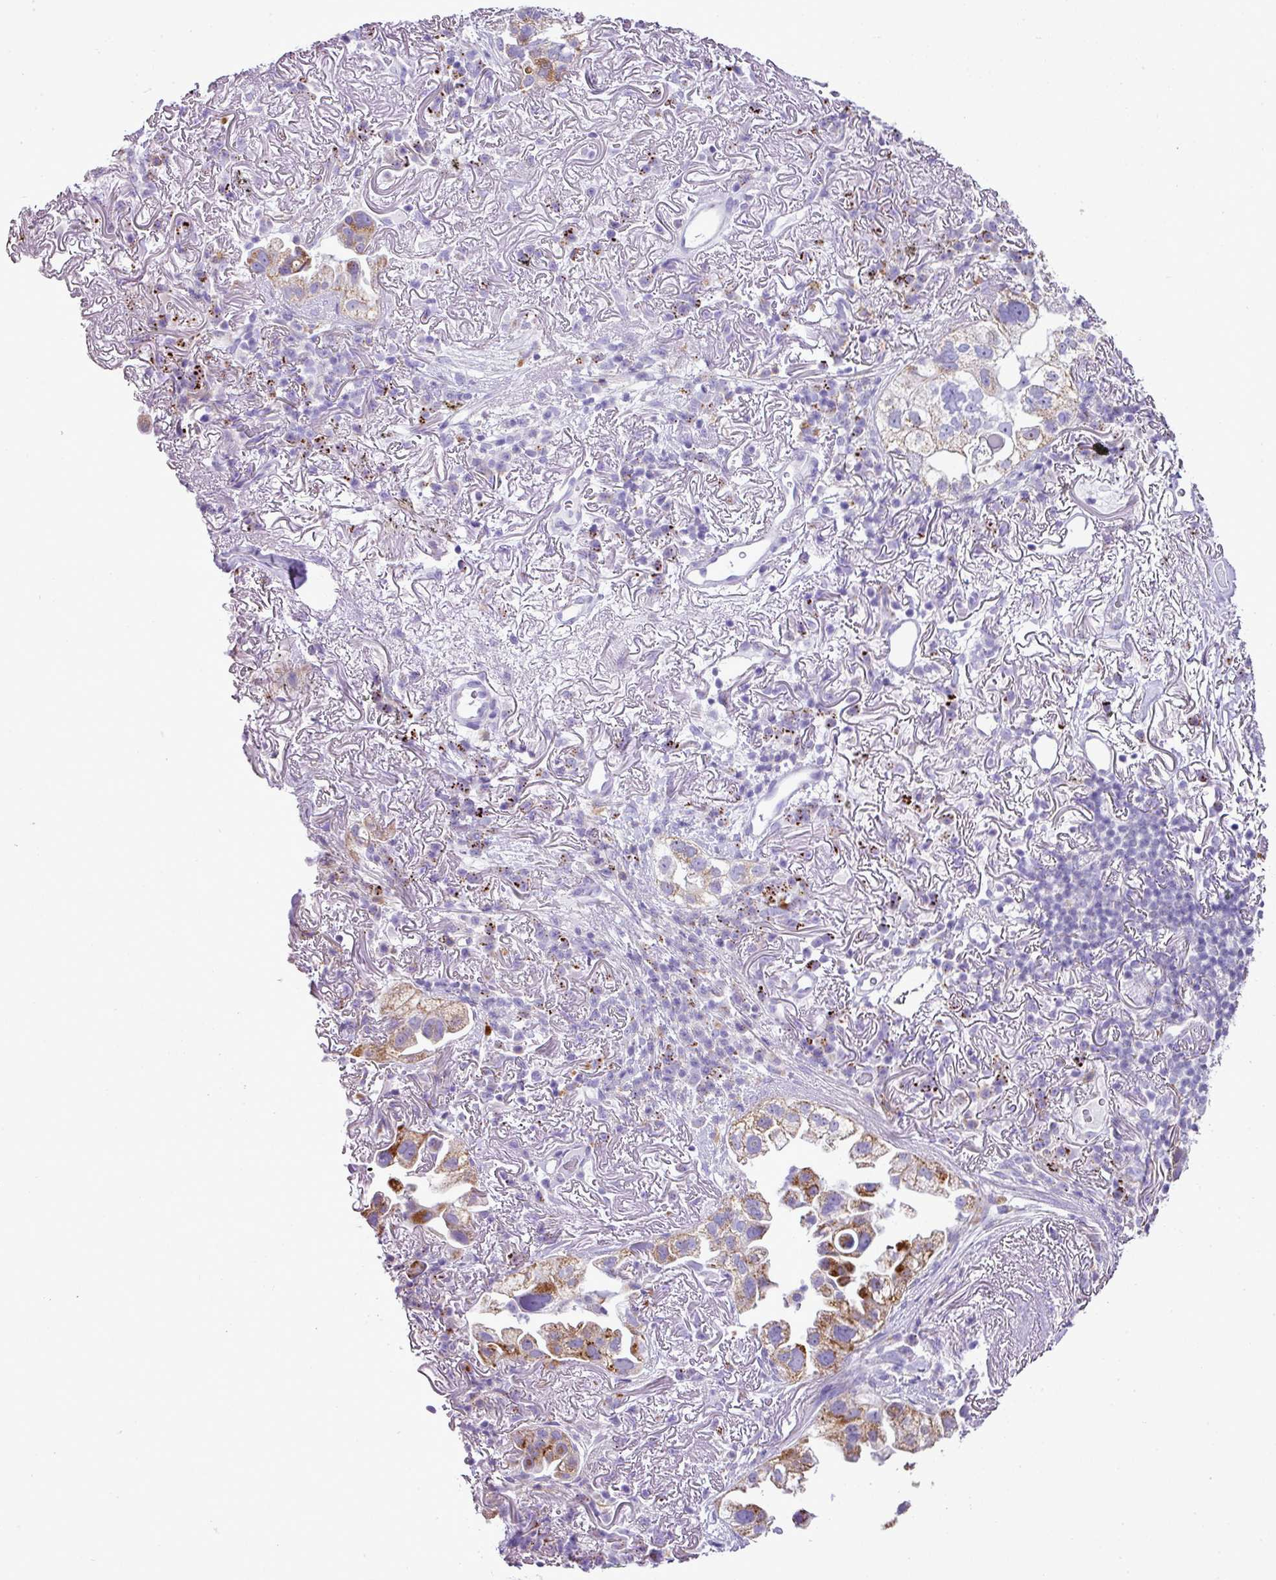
{"staining": {"intensity": "strong", "quantity": ">75%", "location": "cytoplasmic/membranous"}, "tissue": "lung cancer", "cell_type": "Tumor cells", "image_type": "cancer", "snomed": [{"axis": "morphology", "description": "Adenocarcinoma, NOS"}, {"axis": "topography", "description": "Lung"}], "caption": "Lung cancer stained for a protein (brown) exhibits strong cytoplasmic/membranous positive positivity in about >75% of tumor cells.", "gene": "PGAP4", "patient": {"sex": "female", "age": 69}}